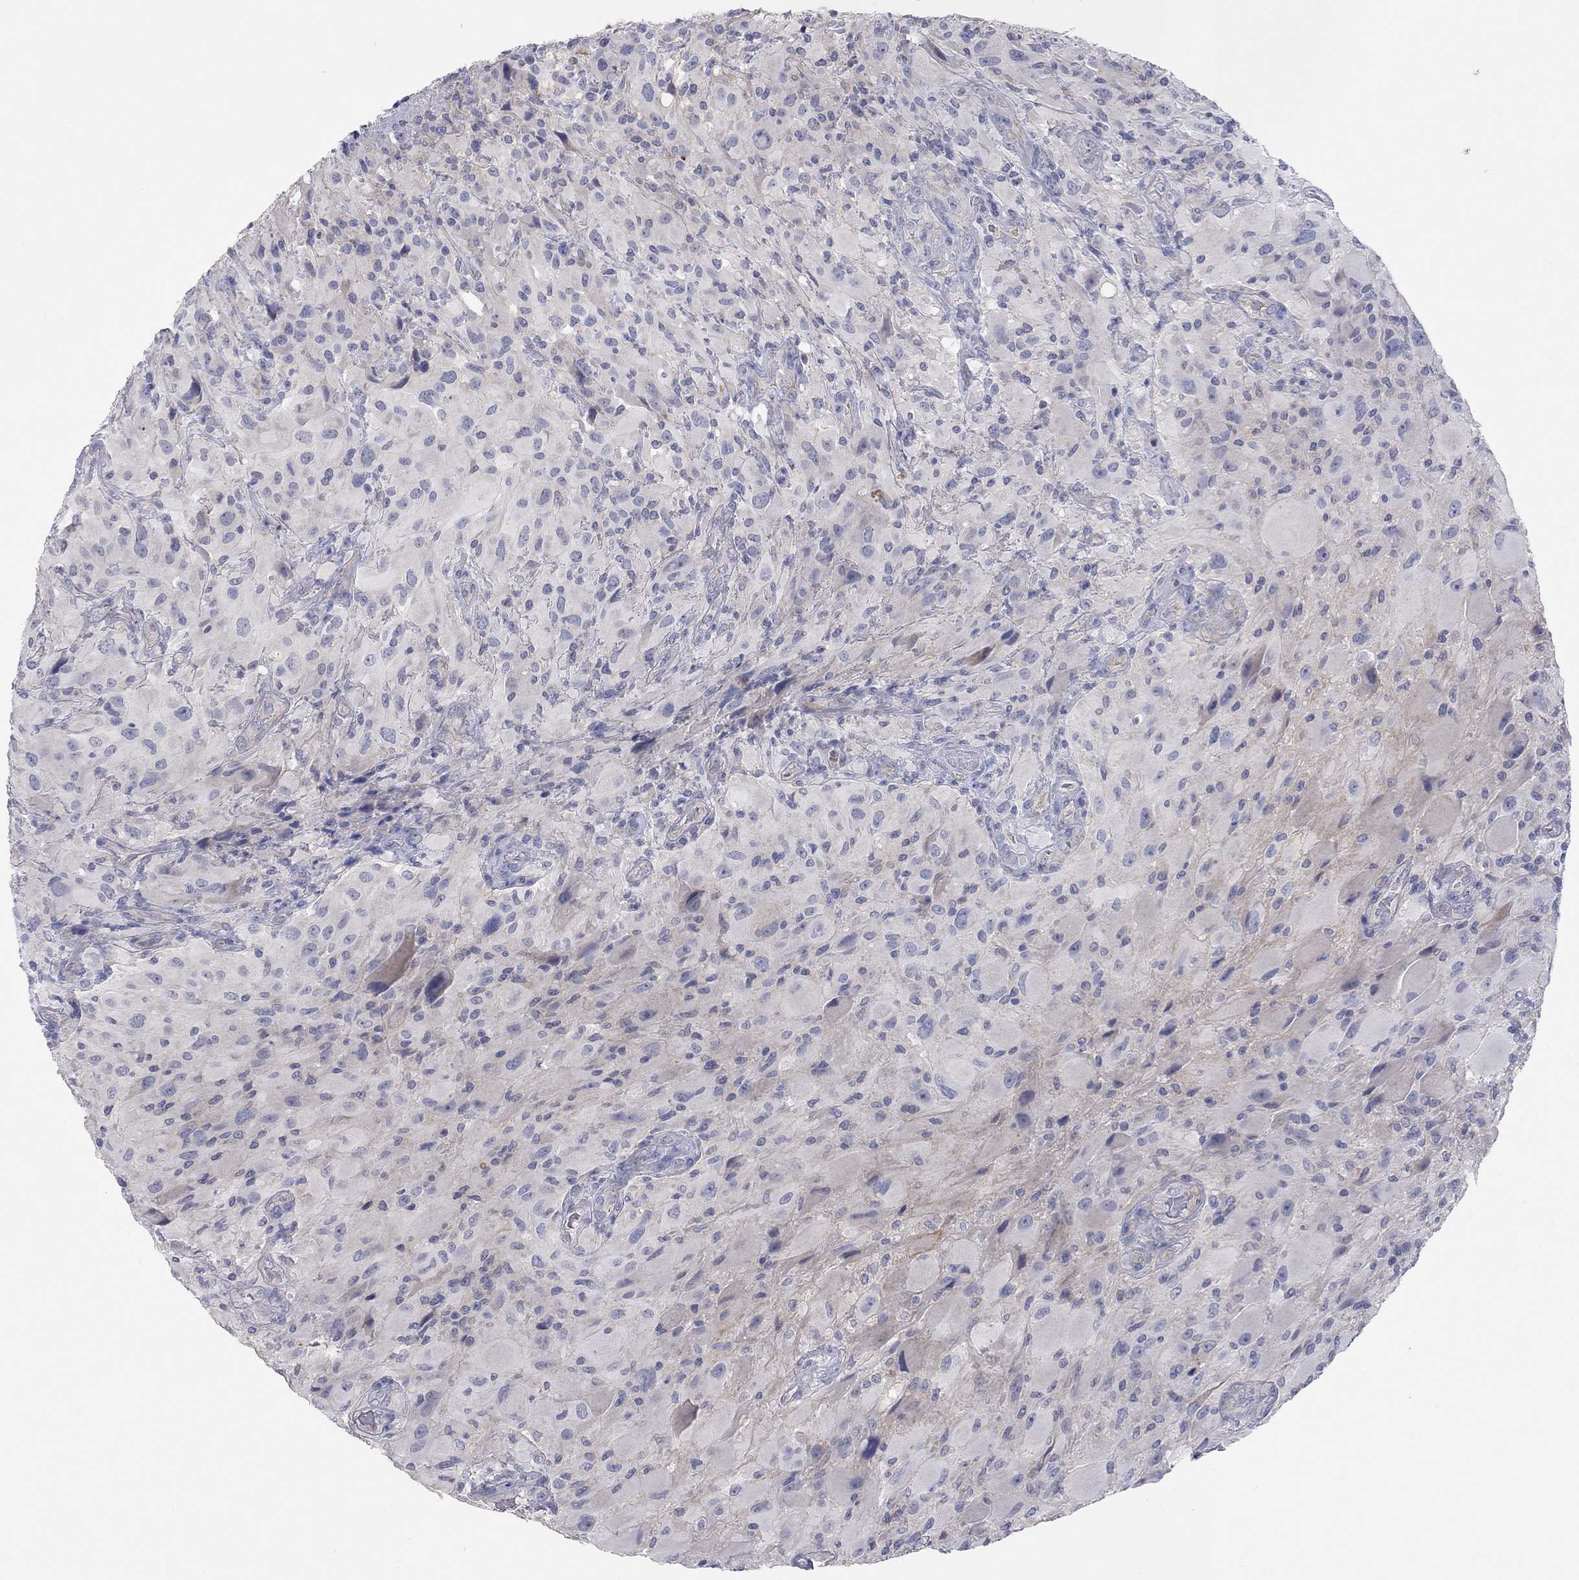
{"staining": {"intensity": "negative", "quantity": "none", "location": "none"}, "tissue": "glioma", "cell_type": "Tumor cells", "image_type": "cancer", "snomed": [{"axis": "morphology", "description": "Glioma, malignant, High grade"}, {"axis": "topography", "description": "Cerebral cortex"}], "caption": "Immunohistochemical staining of human malignant glioma (high-grade) displays no significant expression in tumor cells.", "gene": "KCNB1", "patient": {"sex": "male", "age": 35}}